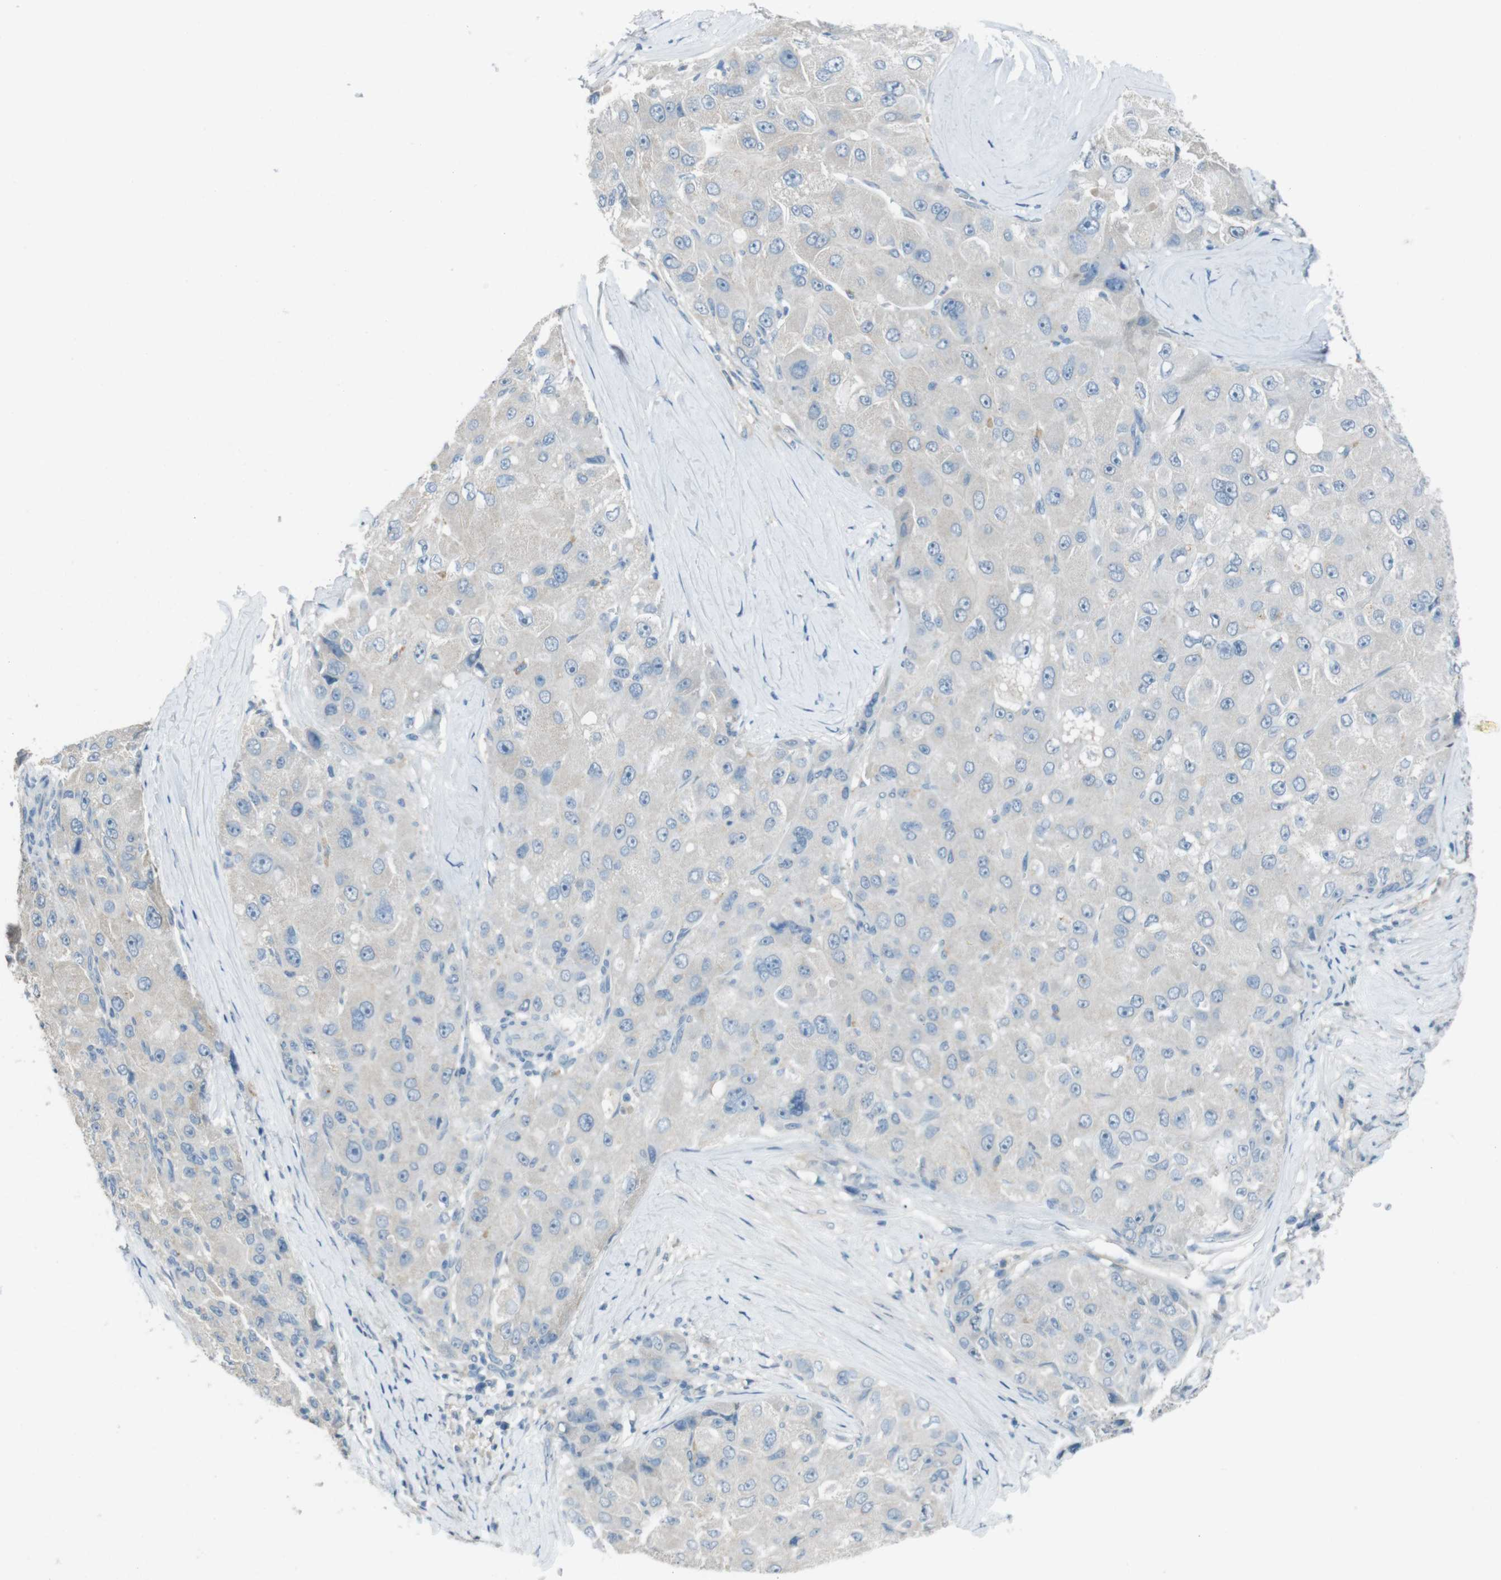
{"staining": {"intensity": "negative", "quantity": "none", "location": "none"}, "tissue": "liver cancer", "cell_type": "Tumor cells", "image_type": "cancer", "snomed": [{"axis": "morphology", "description": "Carcinoma, Hepatocellular, NOS"}, {"axis": "topography", "description": "Liver"}], "caption": "Immunohistochemical staining of human hepatocellular carcinoma (liver) reveals no significant expression in tumor cells.", "gene": "ENTPD7", "patient": {"sex": "male", "age": 80}}